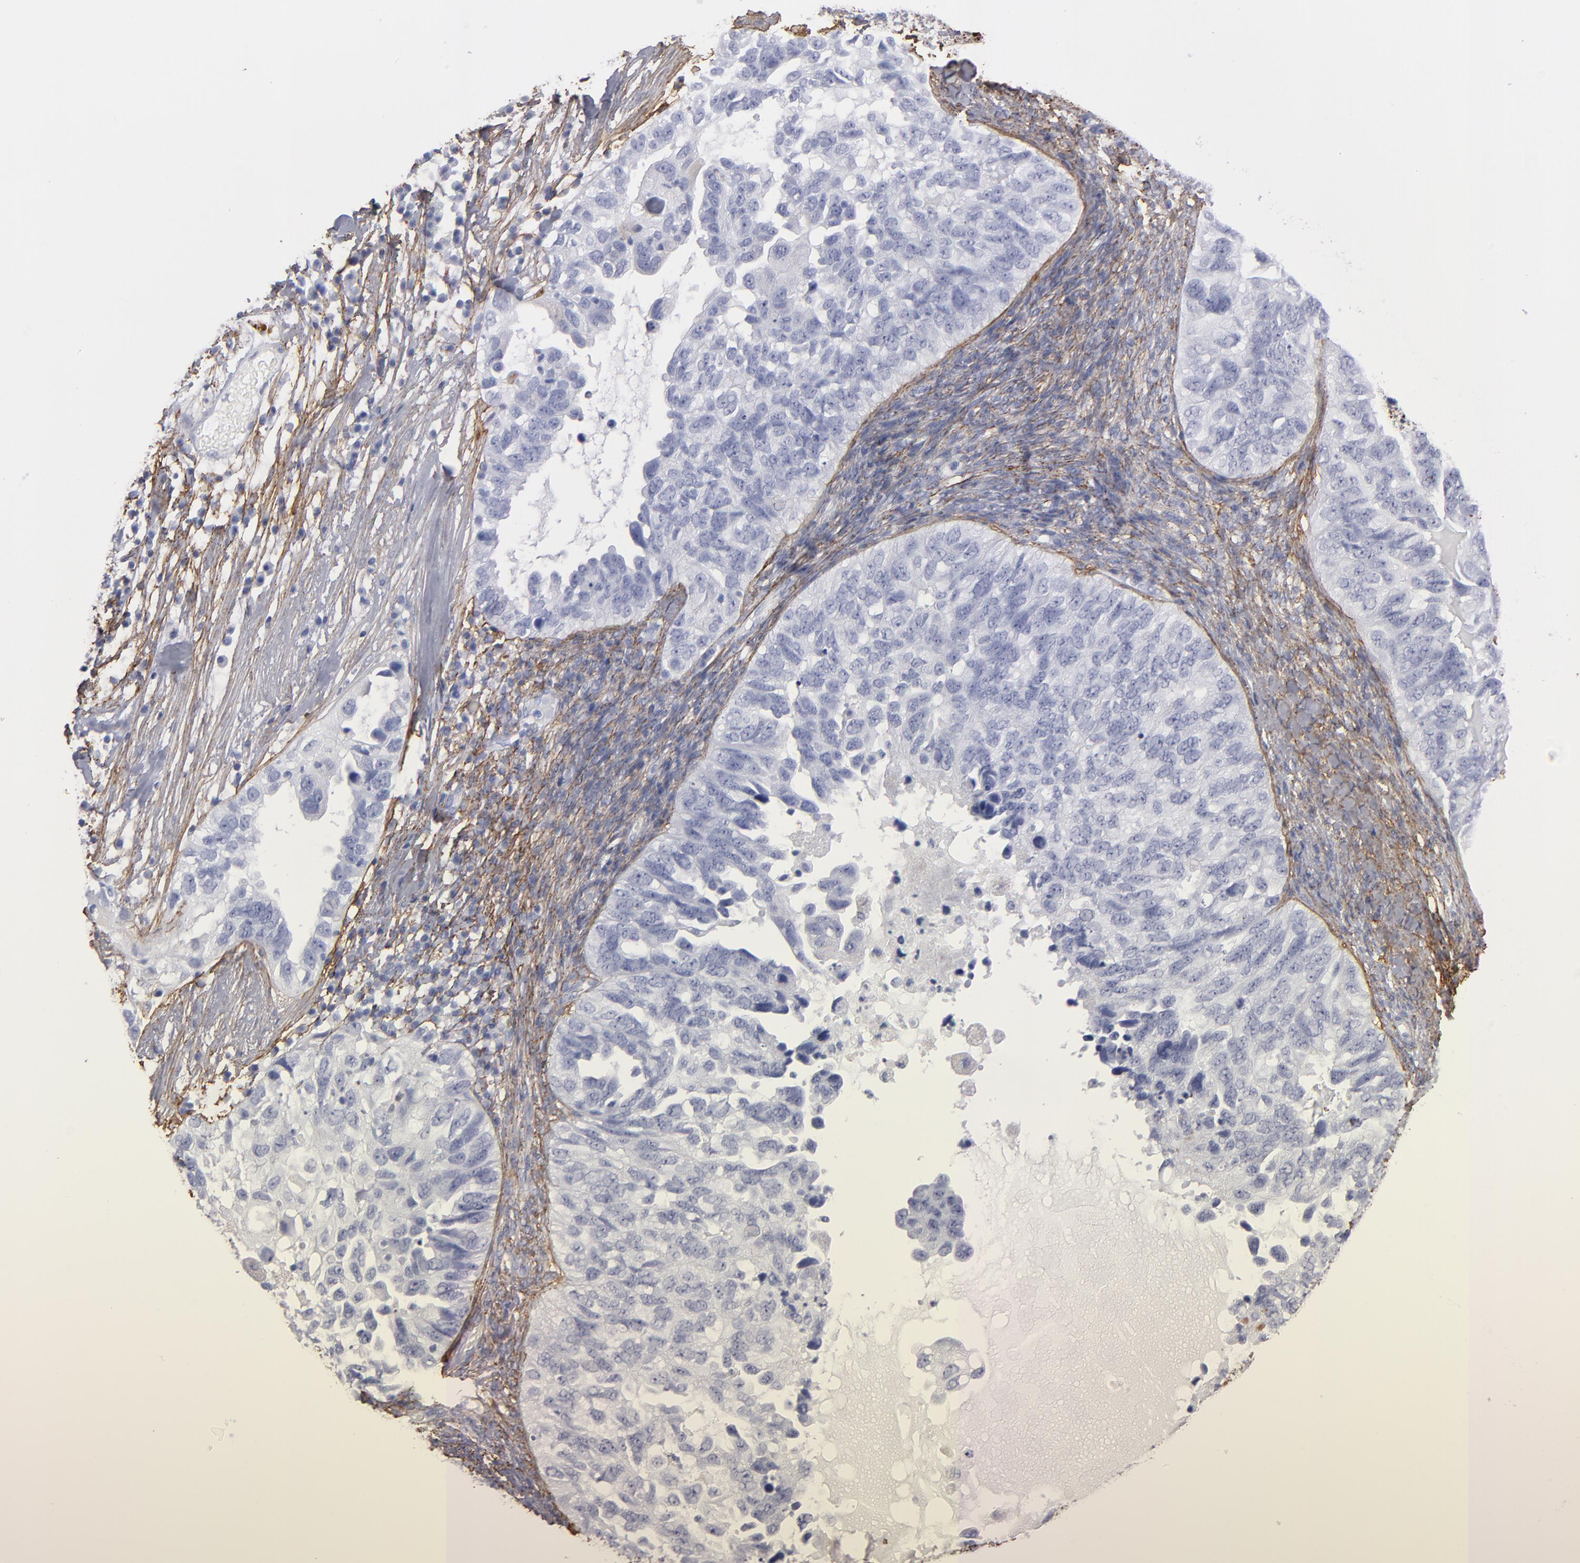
{"staining": {"intensity": "negative", "quantity": "none", "location": "none"}, "tissue": "ovarian cancer", "cell_type": "Tumor cells", "image_type": "cancer", "snomed": [{"axis": "morphology", "description": "Cystadenocarcinoma, serous, NOS"}, {"axis": "topography", "description": "Ovary"}], "caption": "Tumor cells show no significant protein staining in serous cystadenocarcinoma (ovarian).", "gene": "EMILIN1", "patient": {"sex": "female", "age": 82}}